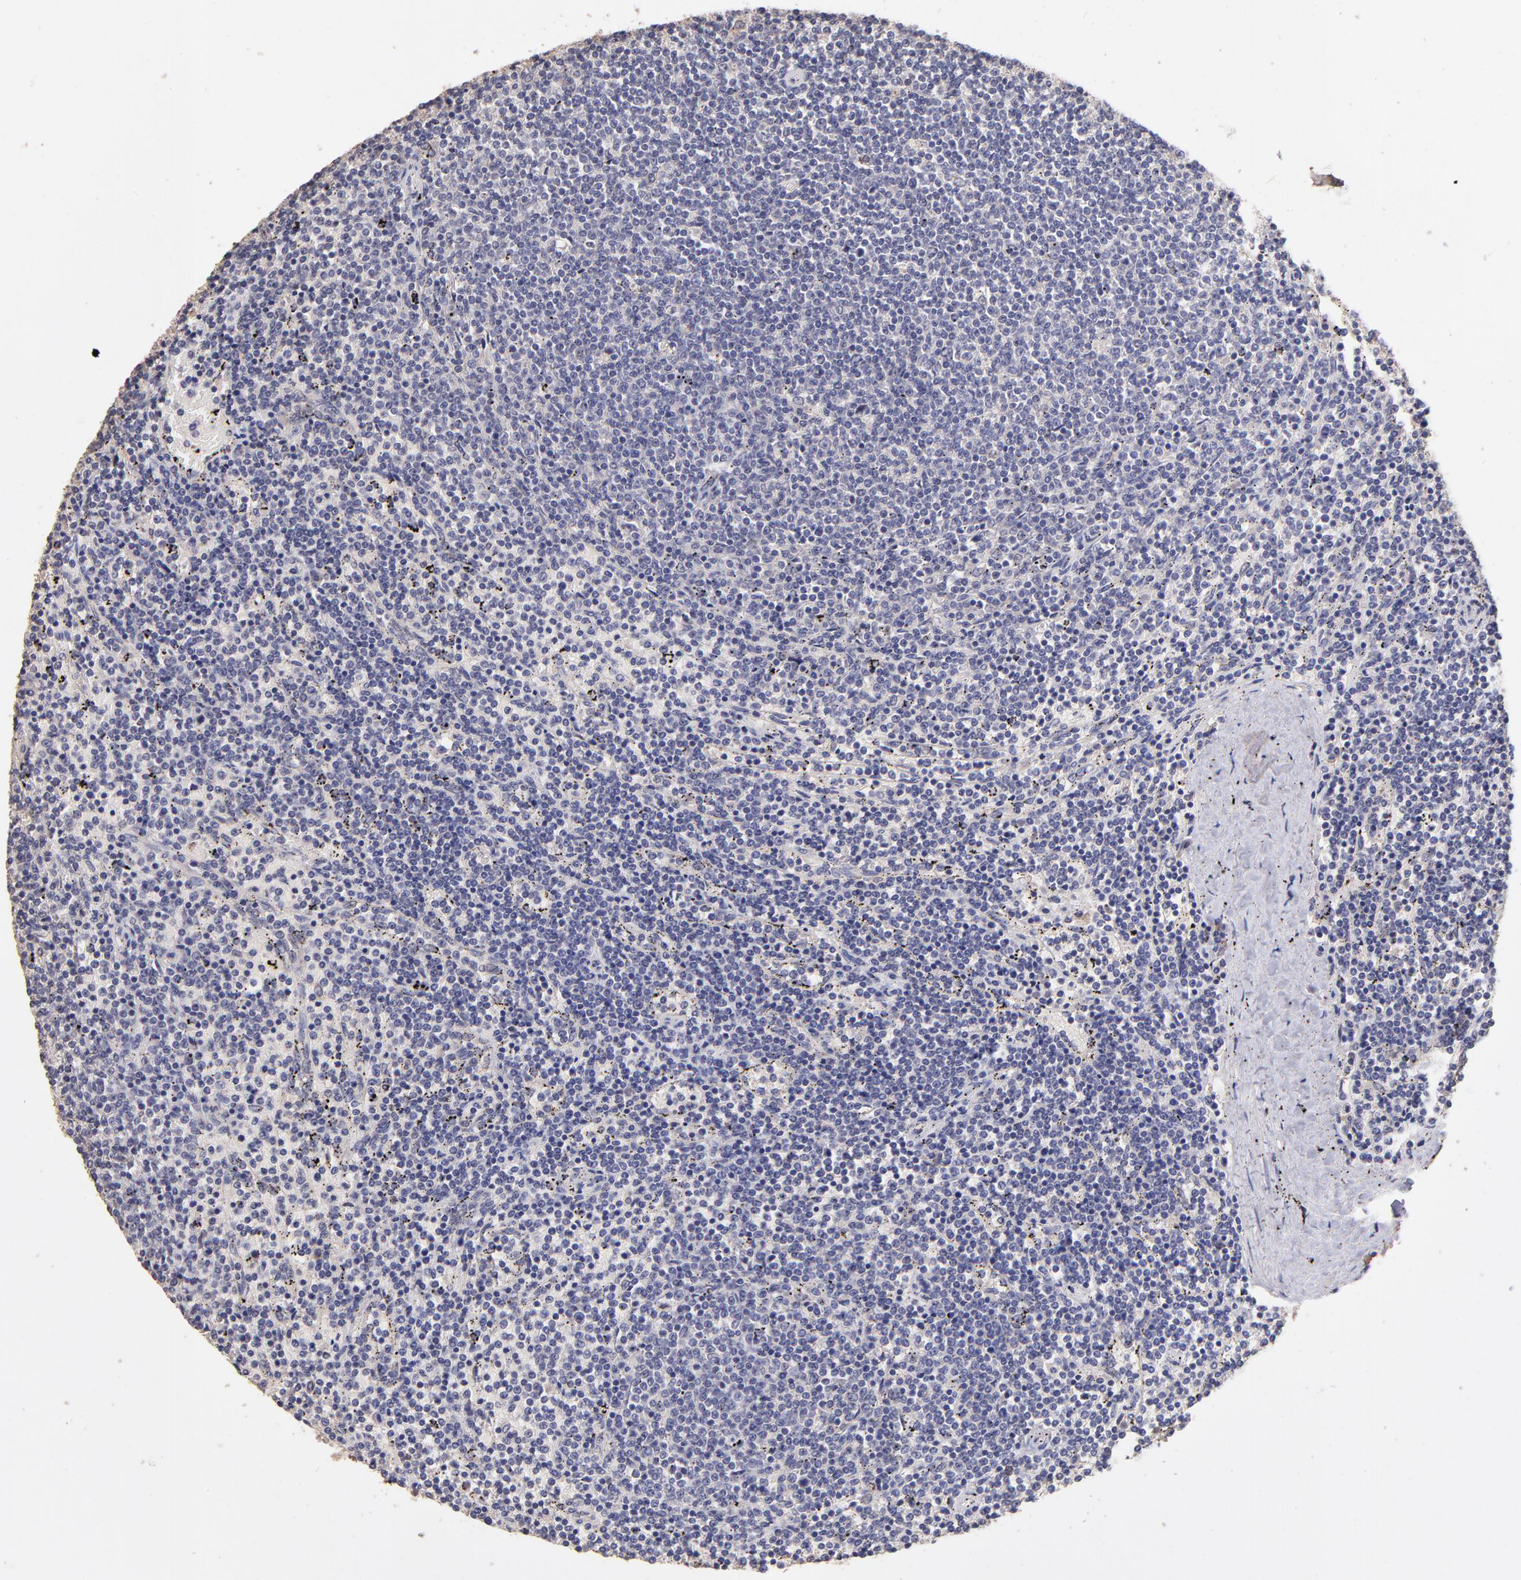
{"staining": {"intensity": "negative", "quantity": "none", "location": "none"}, "tissue": "lymphoma", "cell_type": "Tumor cells", "image_type": "cancer", "snomed": [{"axis": "morphology", "description": "Malignant lymphoma, non-Hodgkin's type, Low grade"}, {"axis": "topography", "description": "Spleen"}], "caption": "Human low-grade malignant lymphoma, non-Hodgkin's type stained for a protein using immunohistochemistry reveals no staining in tumor cells.", "gene": "RNASEL", "patient": {"sex": "female", "age": 50}}